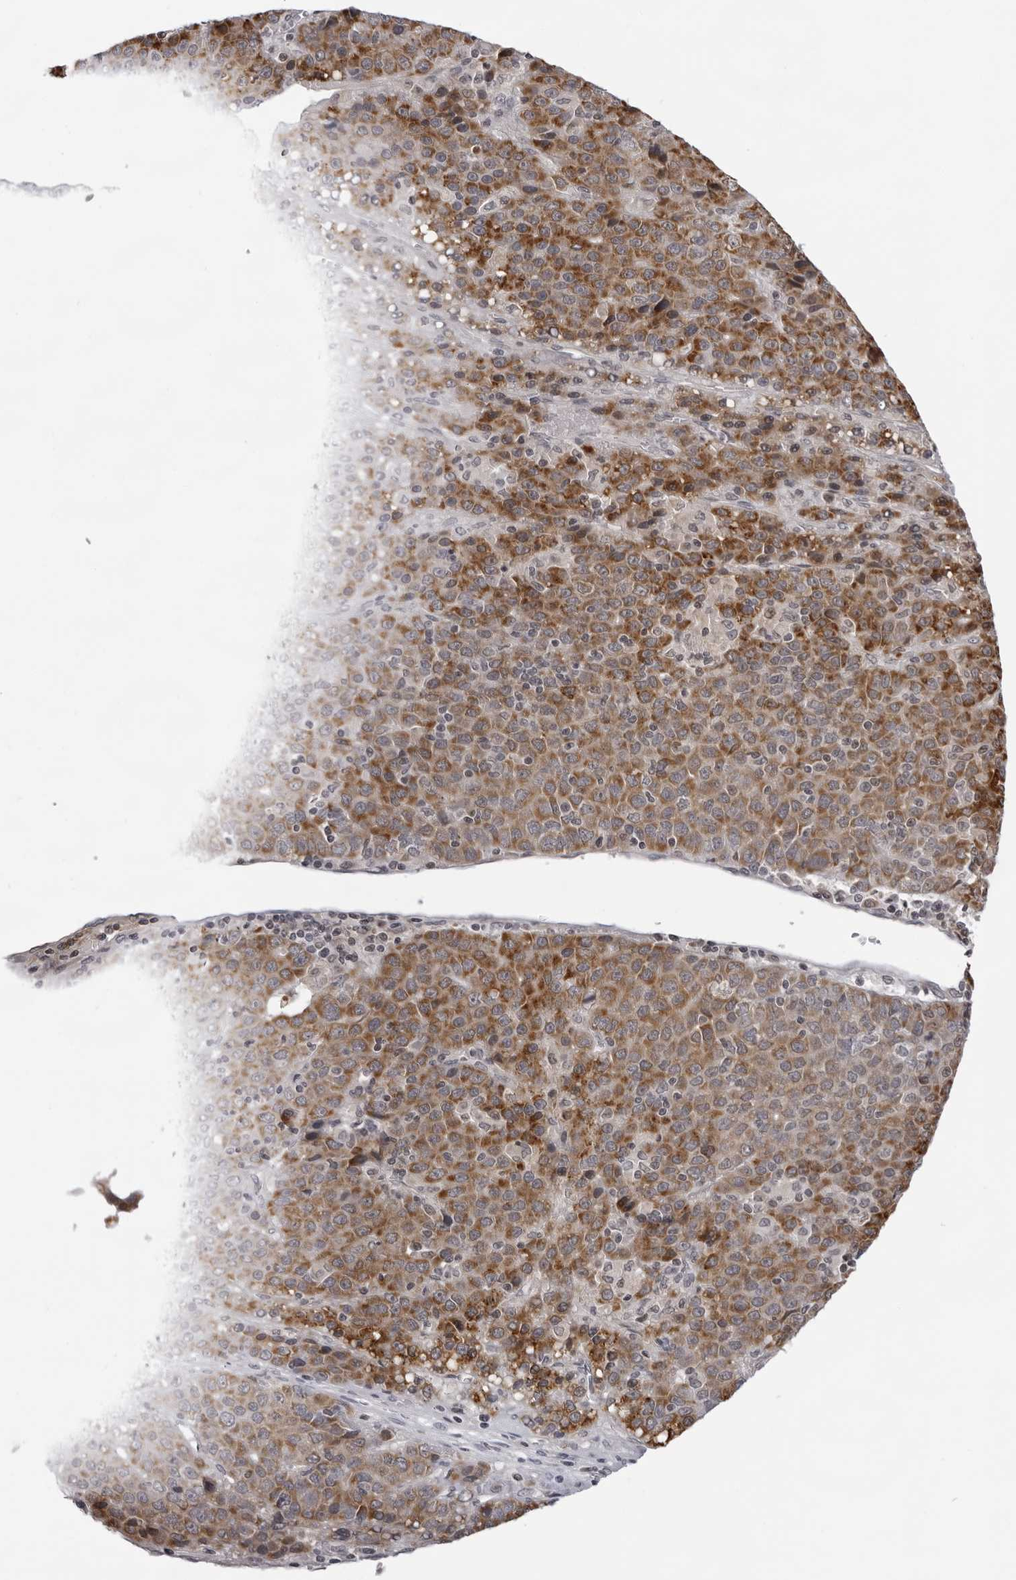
{"staining": {"intensity": "moderate", "quantity": ">75%", "location": "cytoplasmic/membranous"}, "tissue": "liver cancer", "cell_type": "Tumor cells", "image_type": "cancer", "snomed": [{"axis": "morphology", "description": "Carcinoma, Hepatocellular, NOS"}, {"axis": "topography", "description": "Liver"}], "caption": "Tumor cells reveal medium levels of moderate cytoplasmic/membranous expression in about >75% of cells in human liver cancer. (DAB = brown stain, brightfield microscopy at high magnification).", "gene": "ACP6", "patient": {"sex": "female", "age": 53}}